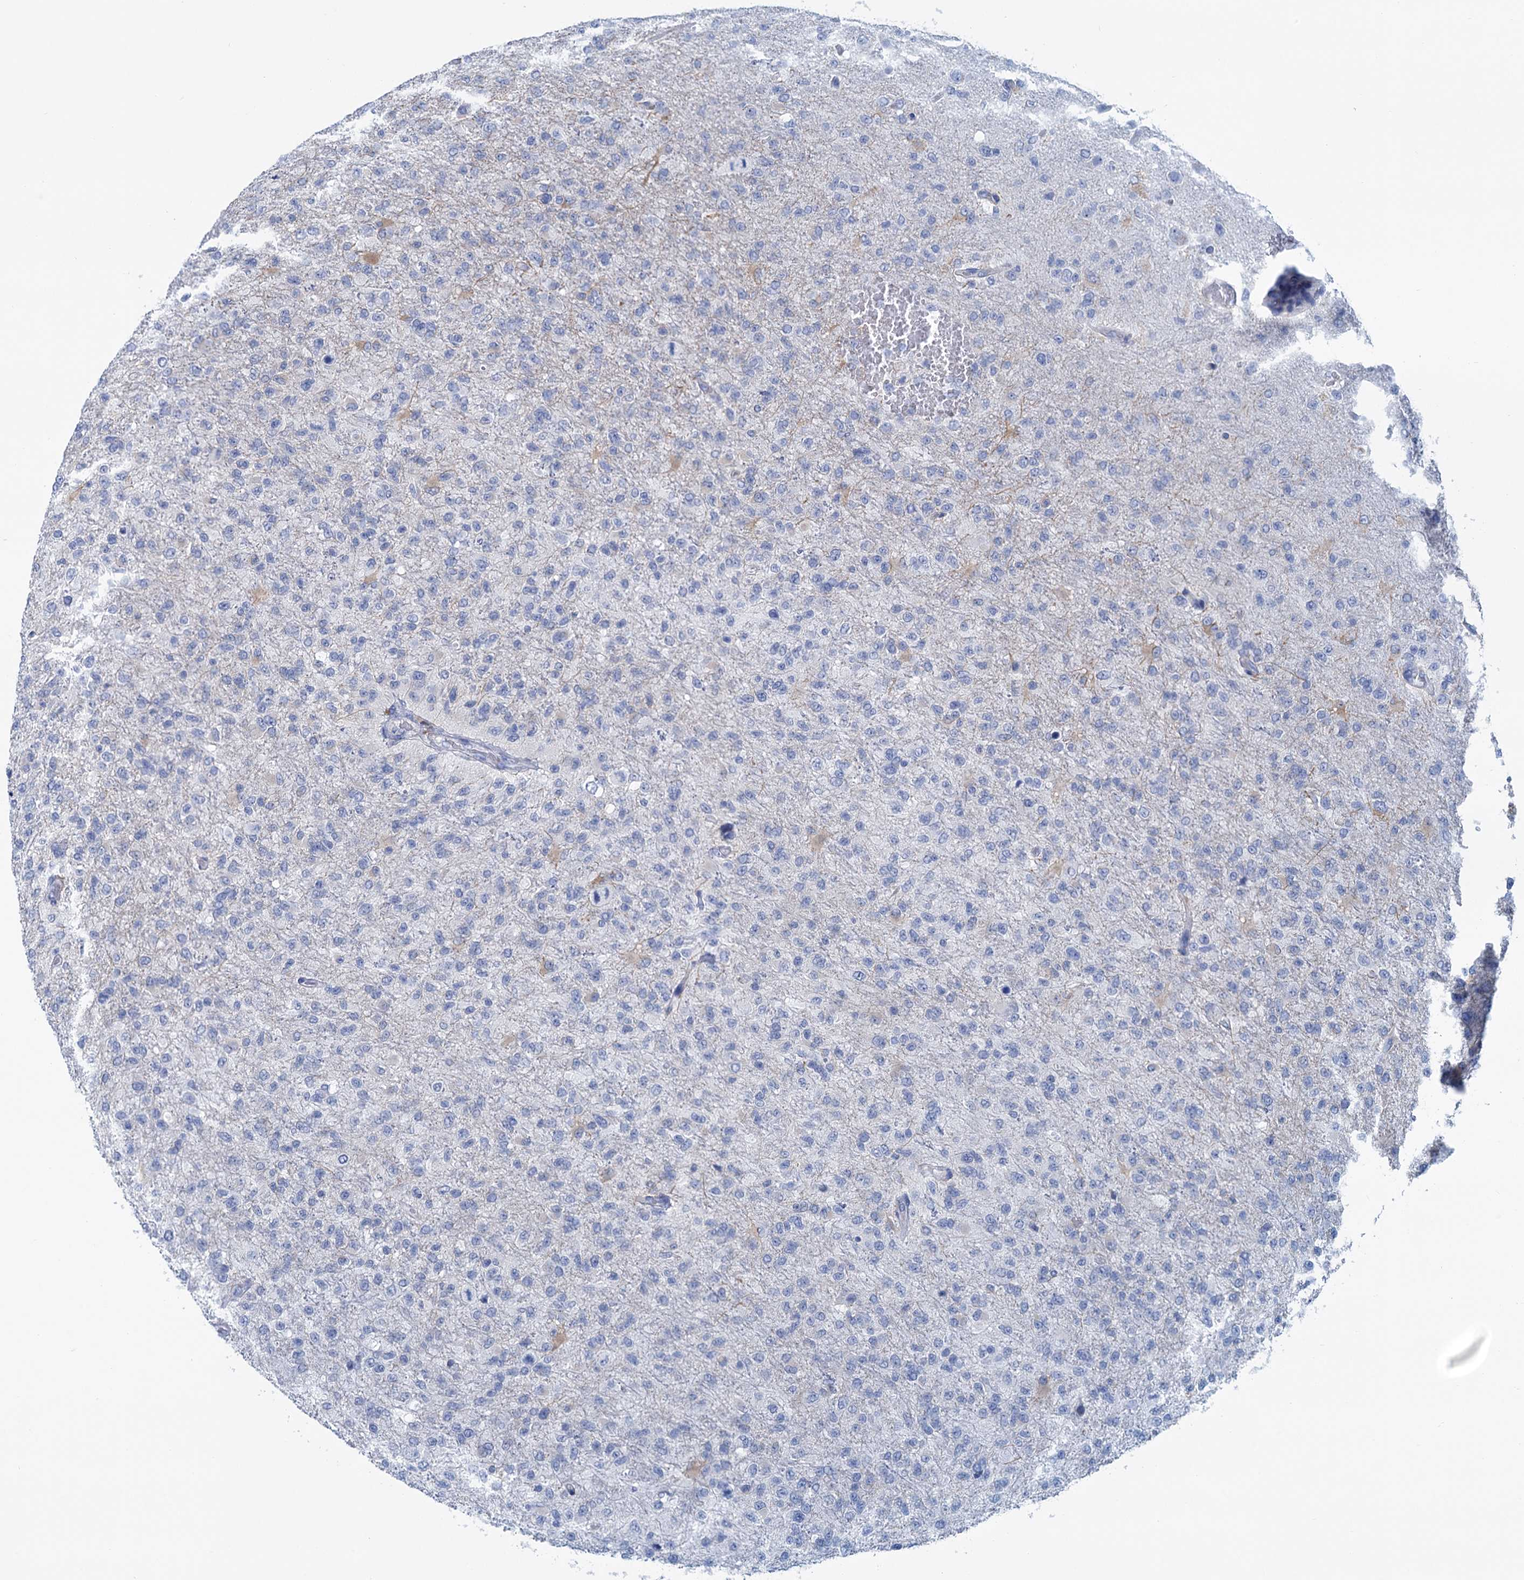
{"staining": {"intensity": "negative", "quantity": "none", "location": "none"}, "tissue": "glioma", "cell_type": "Tumor cells", "image_type": "cancer", "snomed": [{"axis": "morphology", "description": "Glioma, malignant, High grade"}, {"axis": "topography", "description": "Brain"}], "caption": "This is an immunohistochemistry (IHC) photomicrograph of malignant high-grade glioma. There is no expression in tumor cells.", "gene": "MYOZ3", "patient": {"sex": "female", "age": 74}}